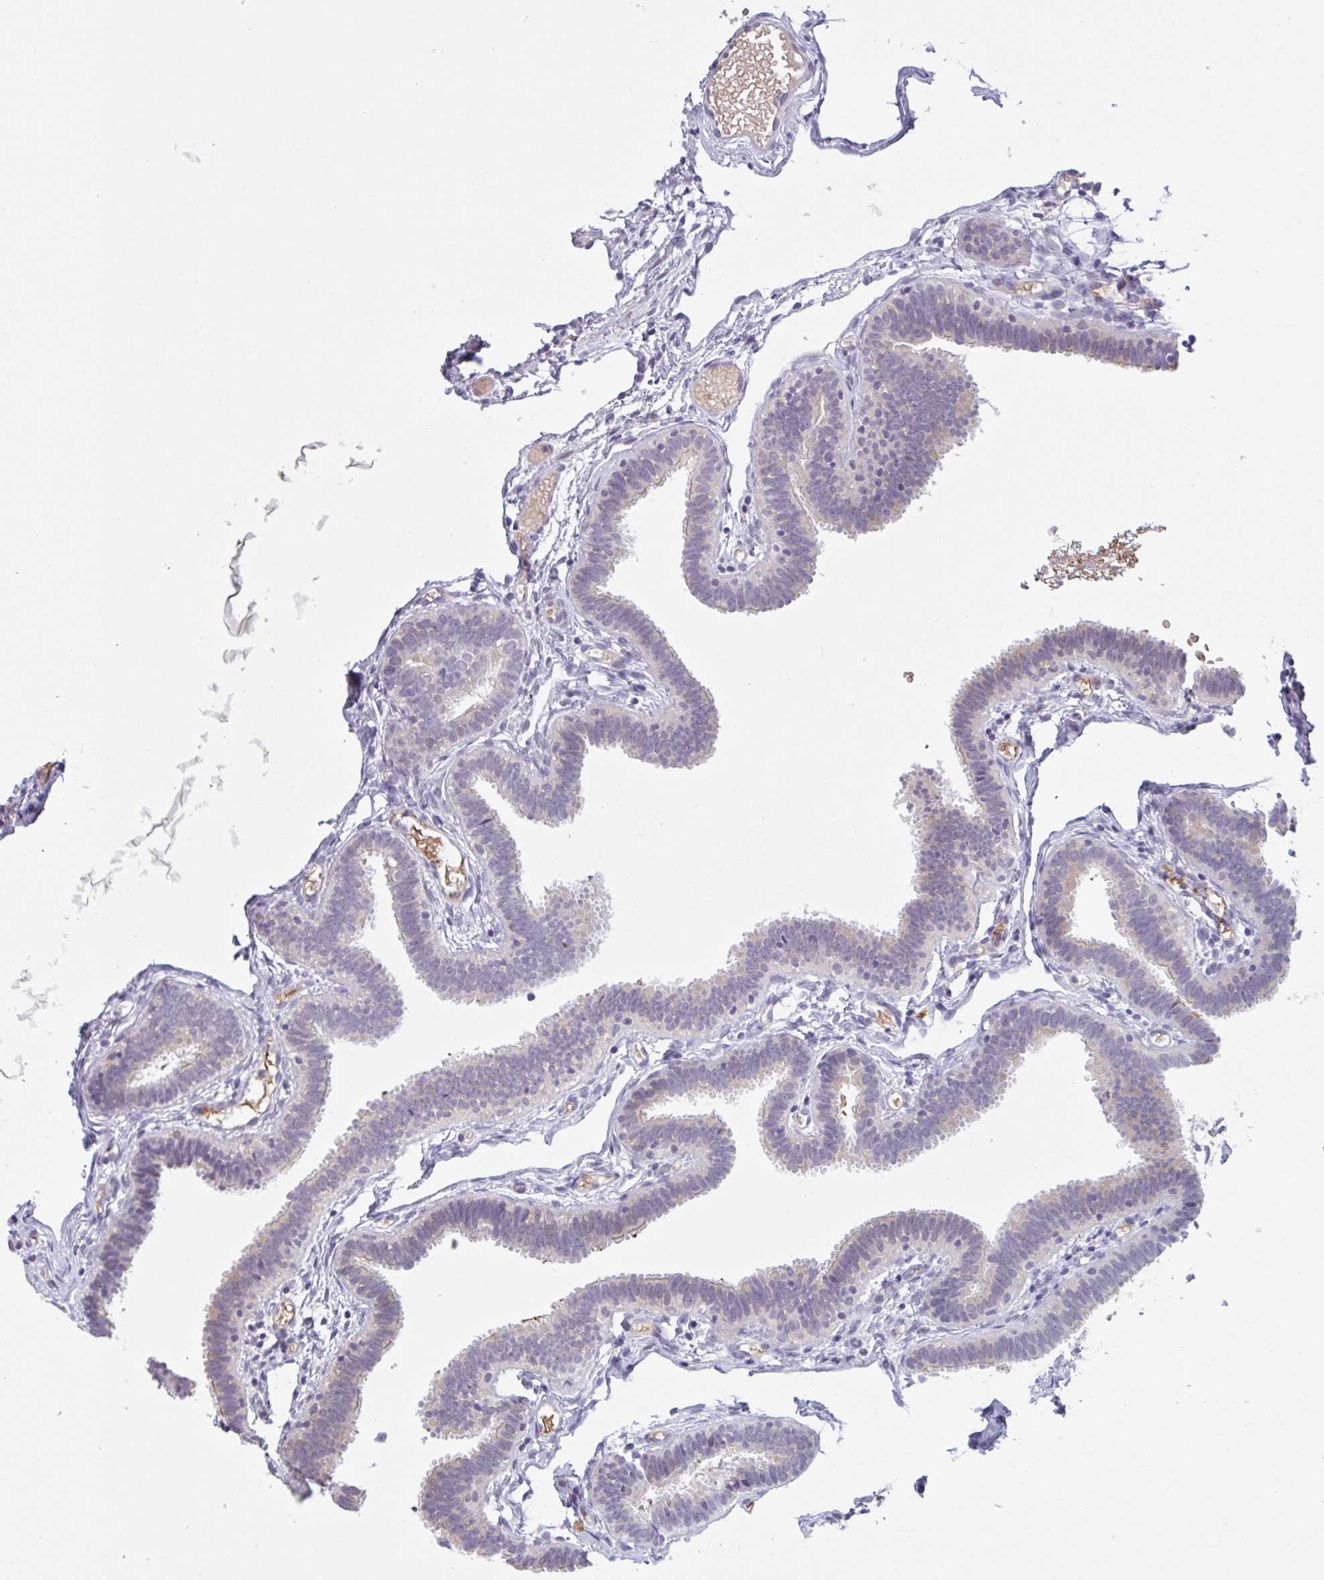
{"staining": {"intensity": "negative", "quantity": "none", "location": "none"}, "tissue": "fallopian tube", "cell_type": "Glandular cells", "image_type": "normal", "snomed": [{"axis": "morphology", "description": "Normal tissue, NOS"}, {"axis": "topography", "description": "Fallopian tube"}], "caption": "The photomicrograph exhibits no significant positivity in glandular cells of fallopian tube.", "gene": "RHAG", "patient": {"sex": "female", "age": 37}}